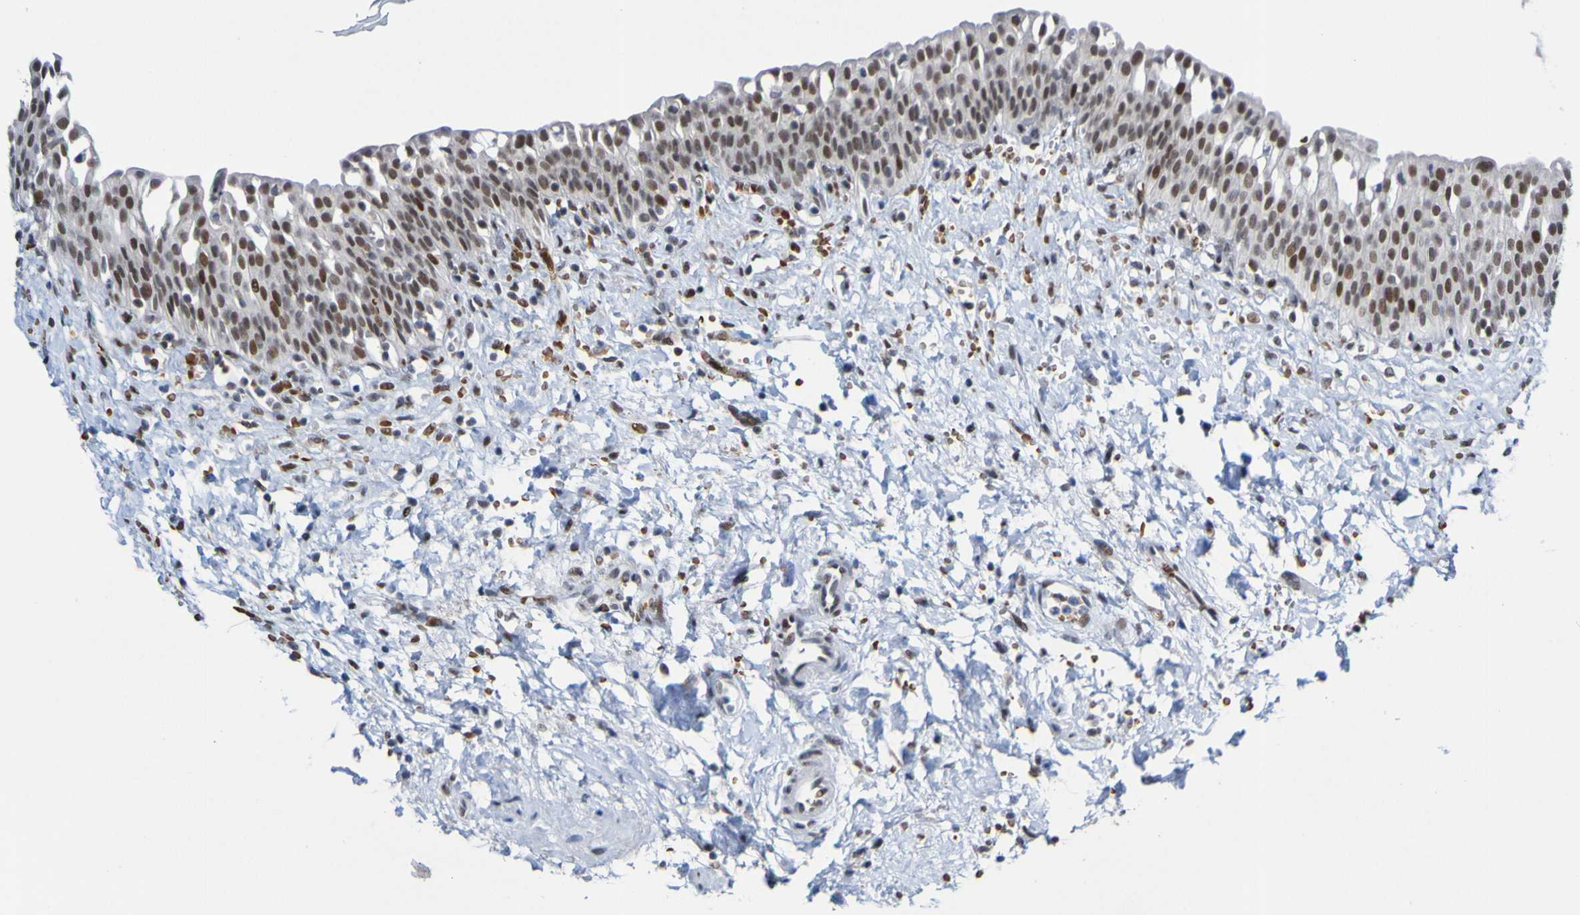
{"staining": {"intensity": "strong", "quantity": ">75%", "location": "nuclear"}, "tissue": "urinary bladder", "cell_type": "Urothelial cells", "image_type": "normal", "snomed": [{"axis": "morphology", "description": "Normal tissue, NOS"}, {"axis": "topography", "description": "Urinary bladder"}], "caption": "Protein staining of unremarkable urinary bladder exhibits strong nuclear staining in approximately >75% of urothelial cells.", "gene": "PCGF1", "patient": {"sex": "male", "age": 55}}